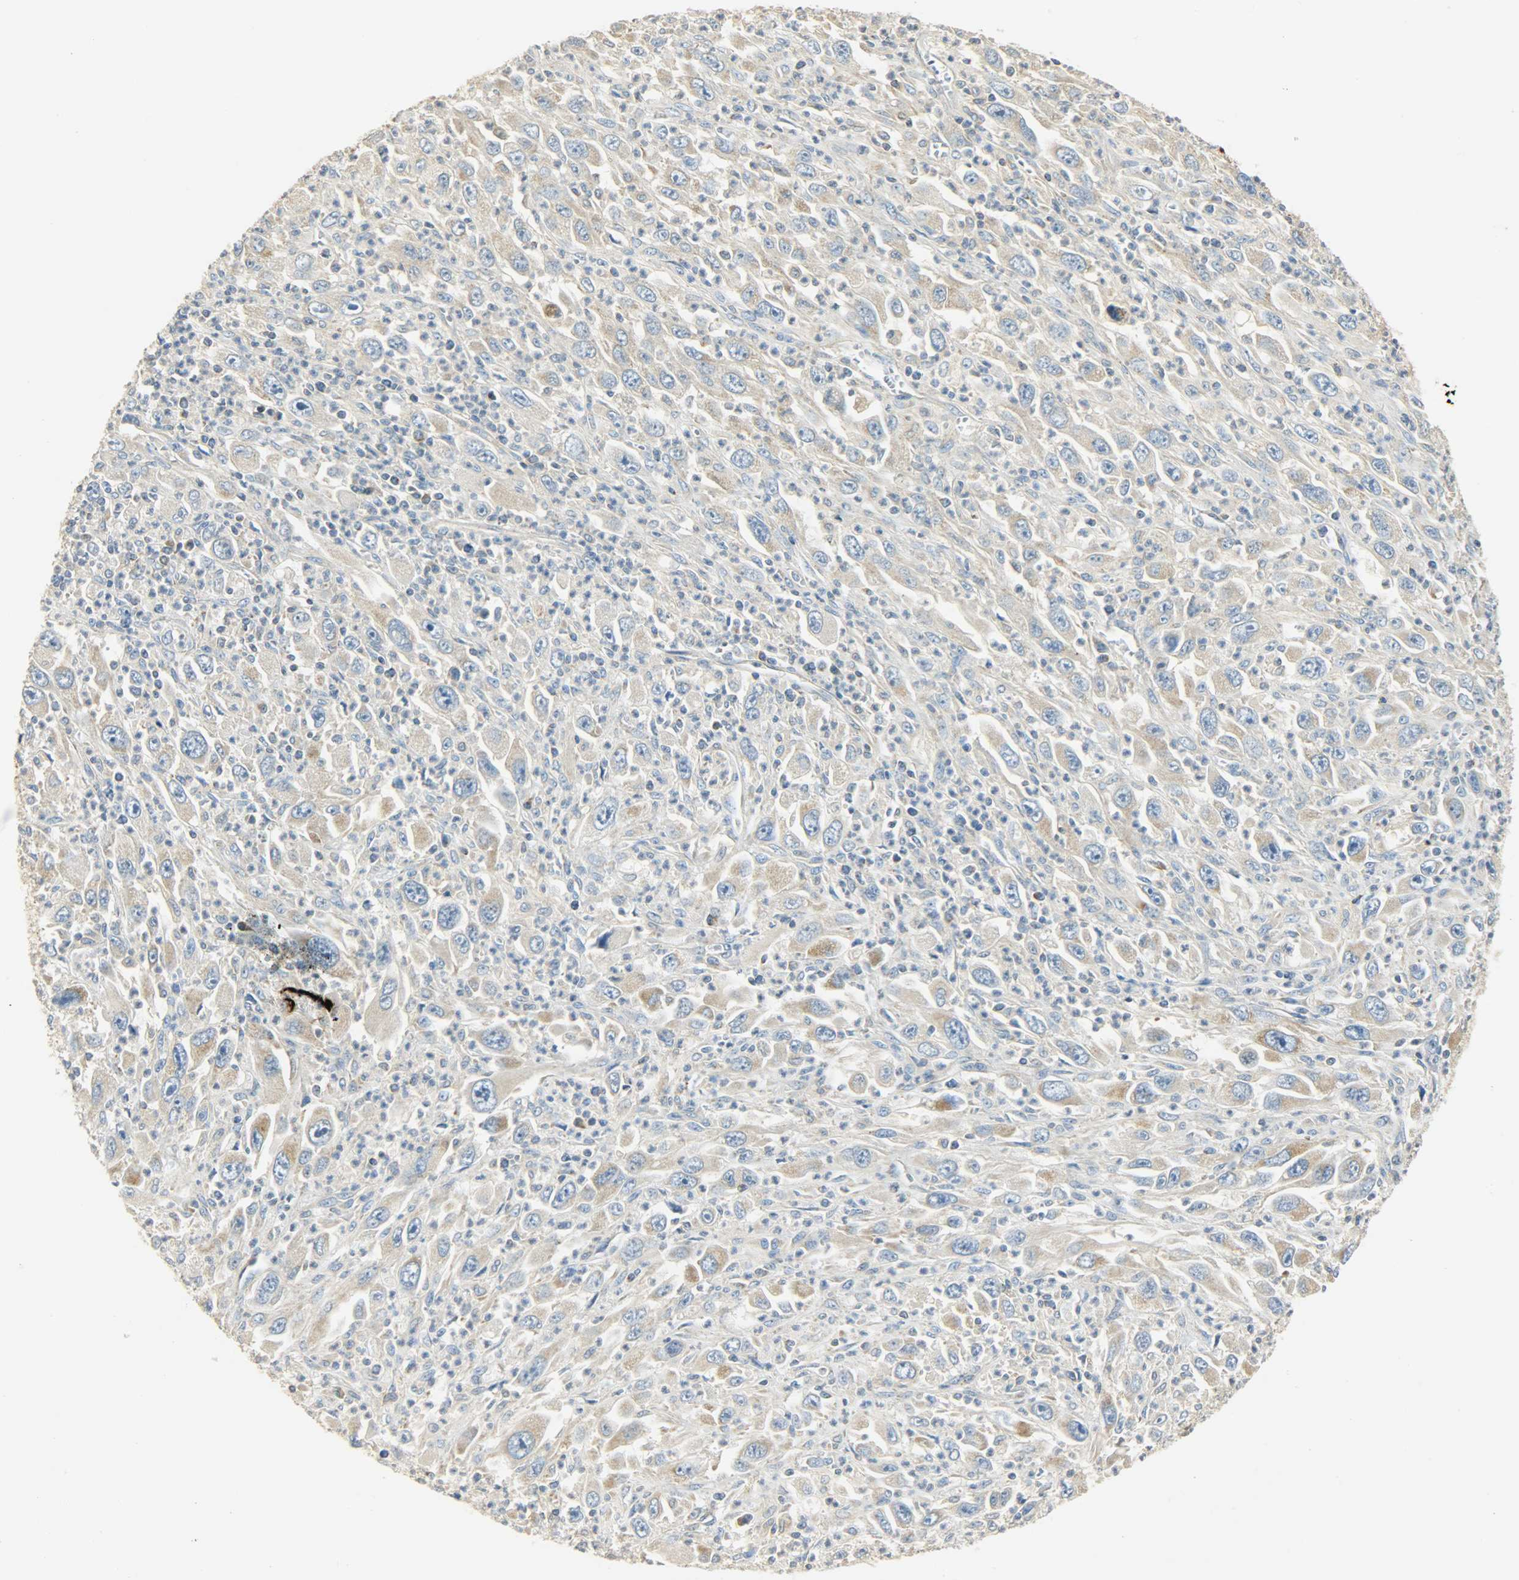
{"staining": {"intensity": "weak", "quantity": ">75%", "location": "cytoplasmic/membranous"}, "tissue": "melanoma", "cell_type": "Tumor cells", "image_type": "cancer", "snomed": [{"axis": "morphology", "description": "Malignant melanoma, Metastatic site"}, {"axis": "topography", "description": "Skin"}], "caption": "Weak cytoplasmic/membranous protein expression is appreciated in approximately >75% of tumor cells in melanoma.", "gene": "NNT", "patient": {"sex": "female", "age": 56}}